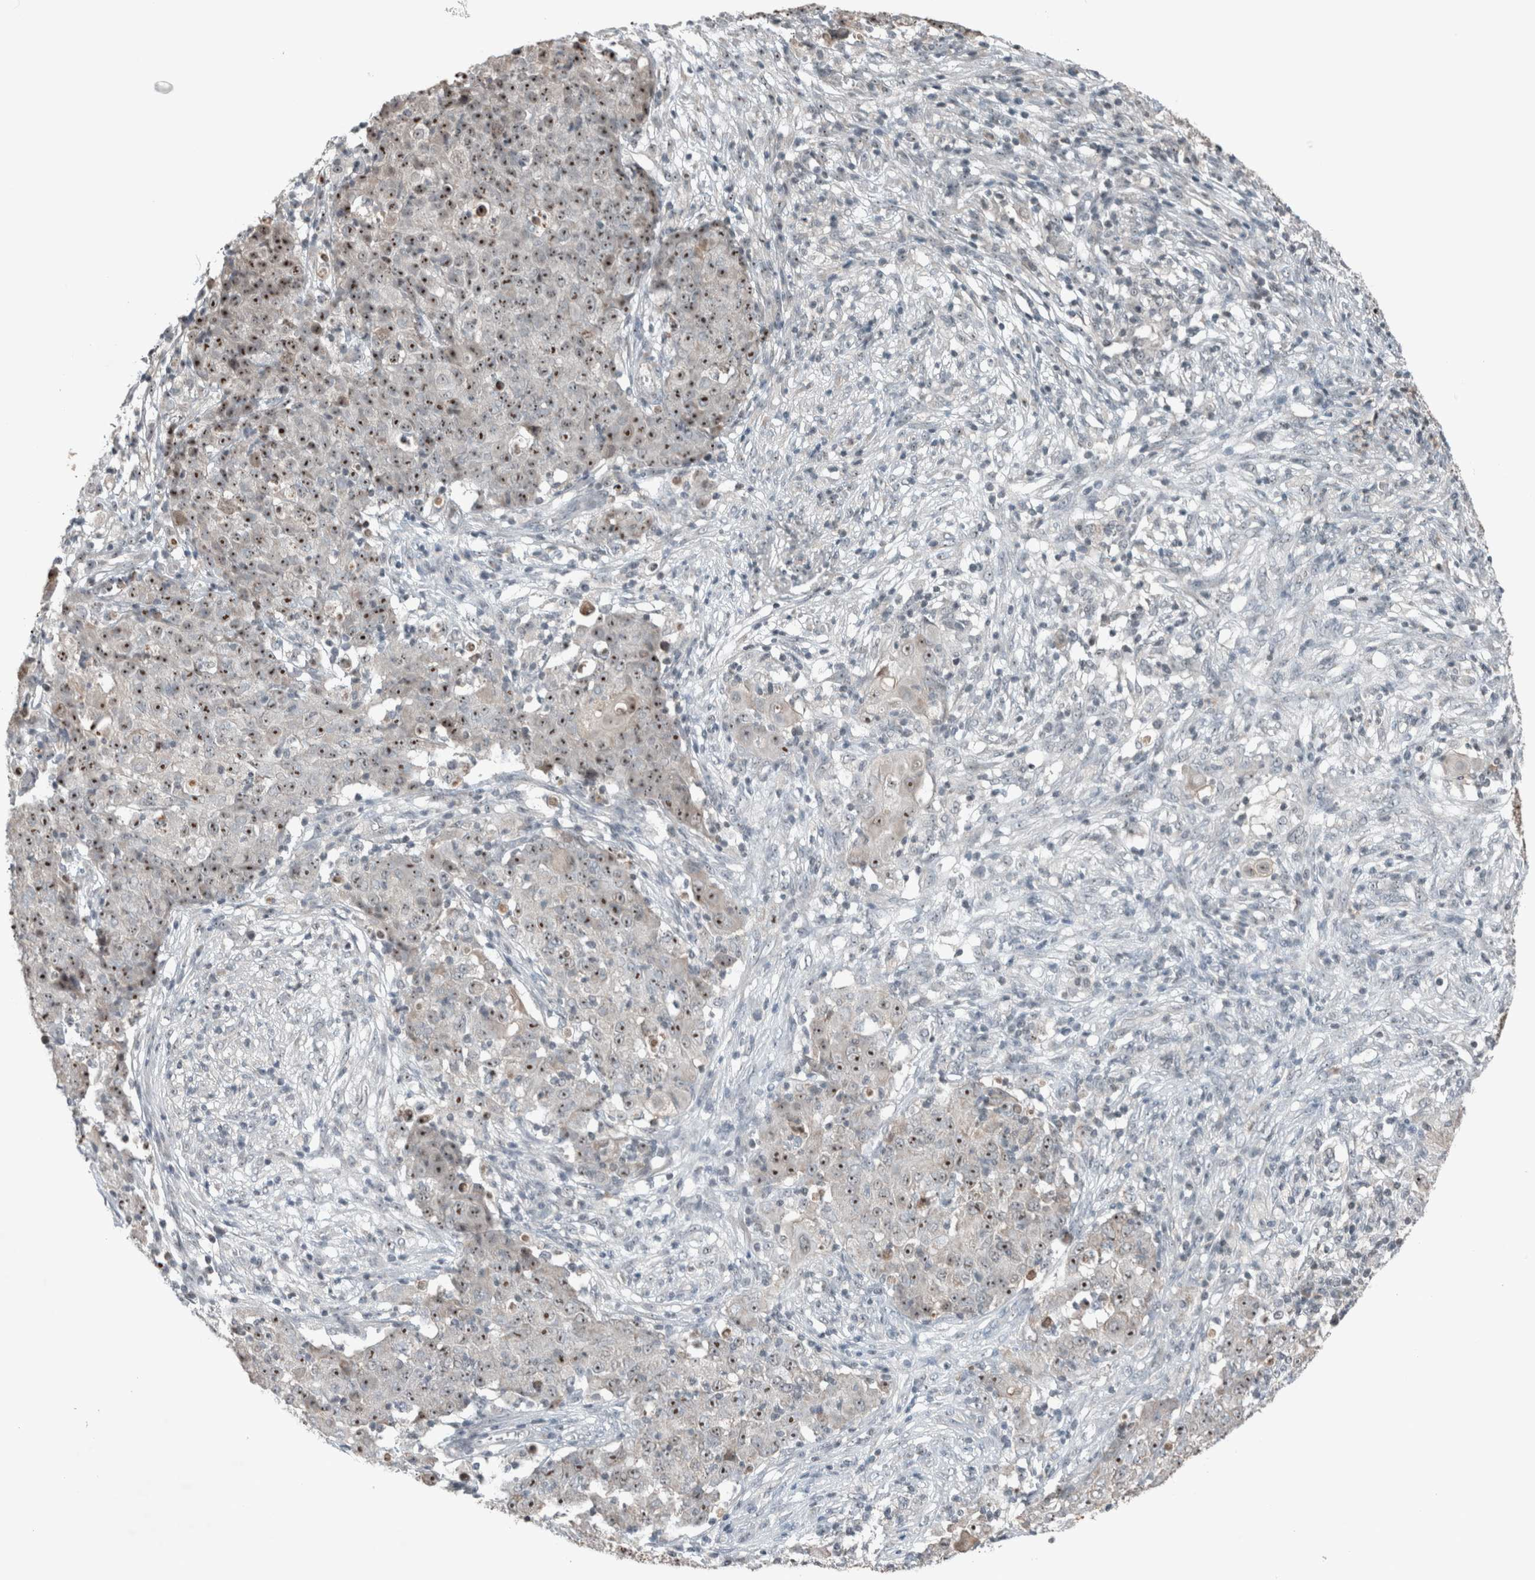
{"staining": {"intensity": "moderate", "quantity": "<25%", "location": "nuclear"}, "tissue": "ovarian cancer", "cell_type": "Tumor cells", "image_type": "cancer", "snomed": [{"axis": "morphology", "description": "Carcinoma, endometroid"}, {"axis": "topography", "description": "Ovary"}], "caption": "Protein staining of ovarian endometroid carcinoma tissue exhibits moderate nuclear staining in approximately <25% of tumor cells.", "gene": "RPF1", "patient": {"sex": "female", "age": 42}}